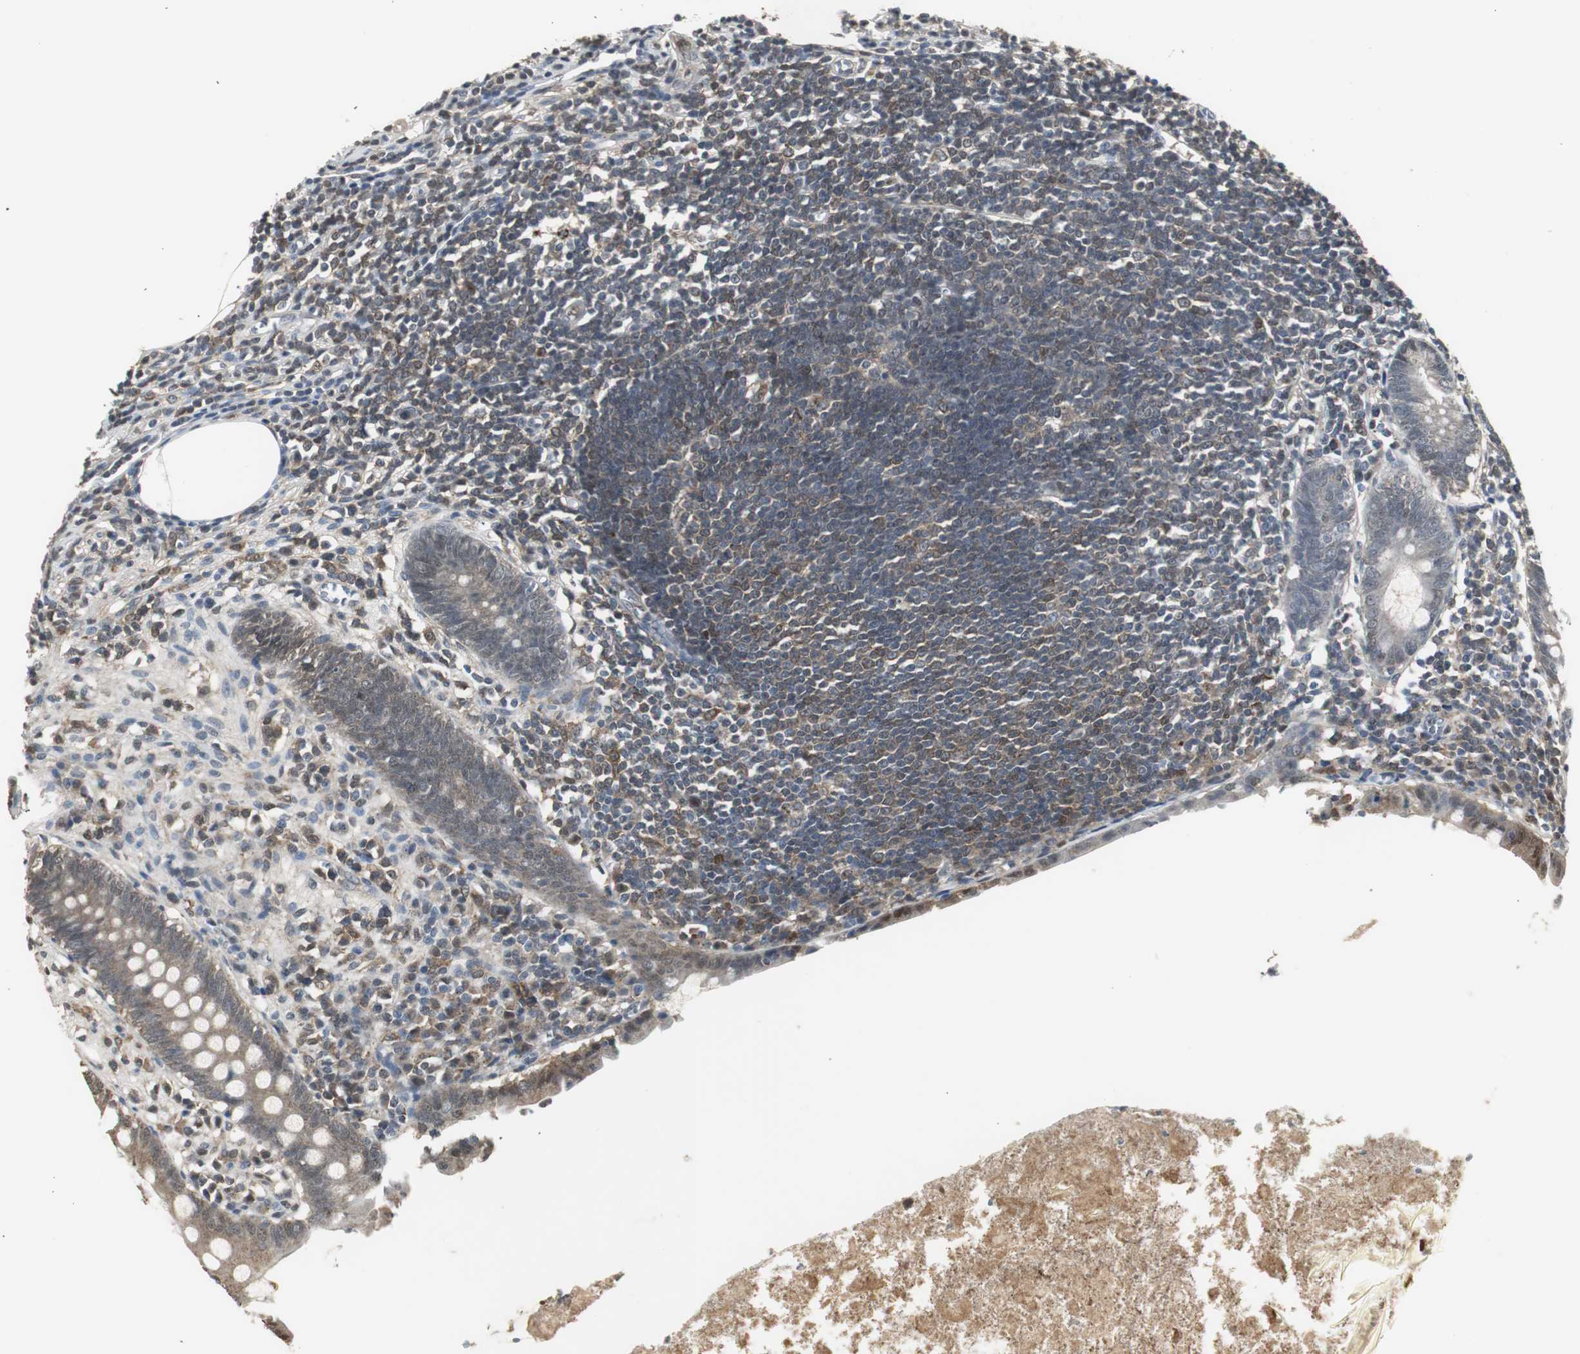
{"staining": {"intensity": "weak", "quantity": "25%-75%", "location": "cytoplasmic/membranous,nuclear"}, "tissue": "appendix", "cell_type": "Glandular cells", "image_type": "normal", "snomed": [{"axis": "morphology", "description": "Normal tissue, NOS"}, {"axis": "topography", "description": "Appendix"}], "caption": "Appendix stained with a protein marker shows weak staining in glandular cells.", "gene": "PLIN3", "patient": {"sex": "female", "age": 50}}